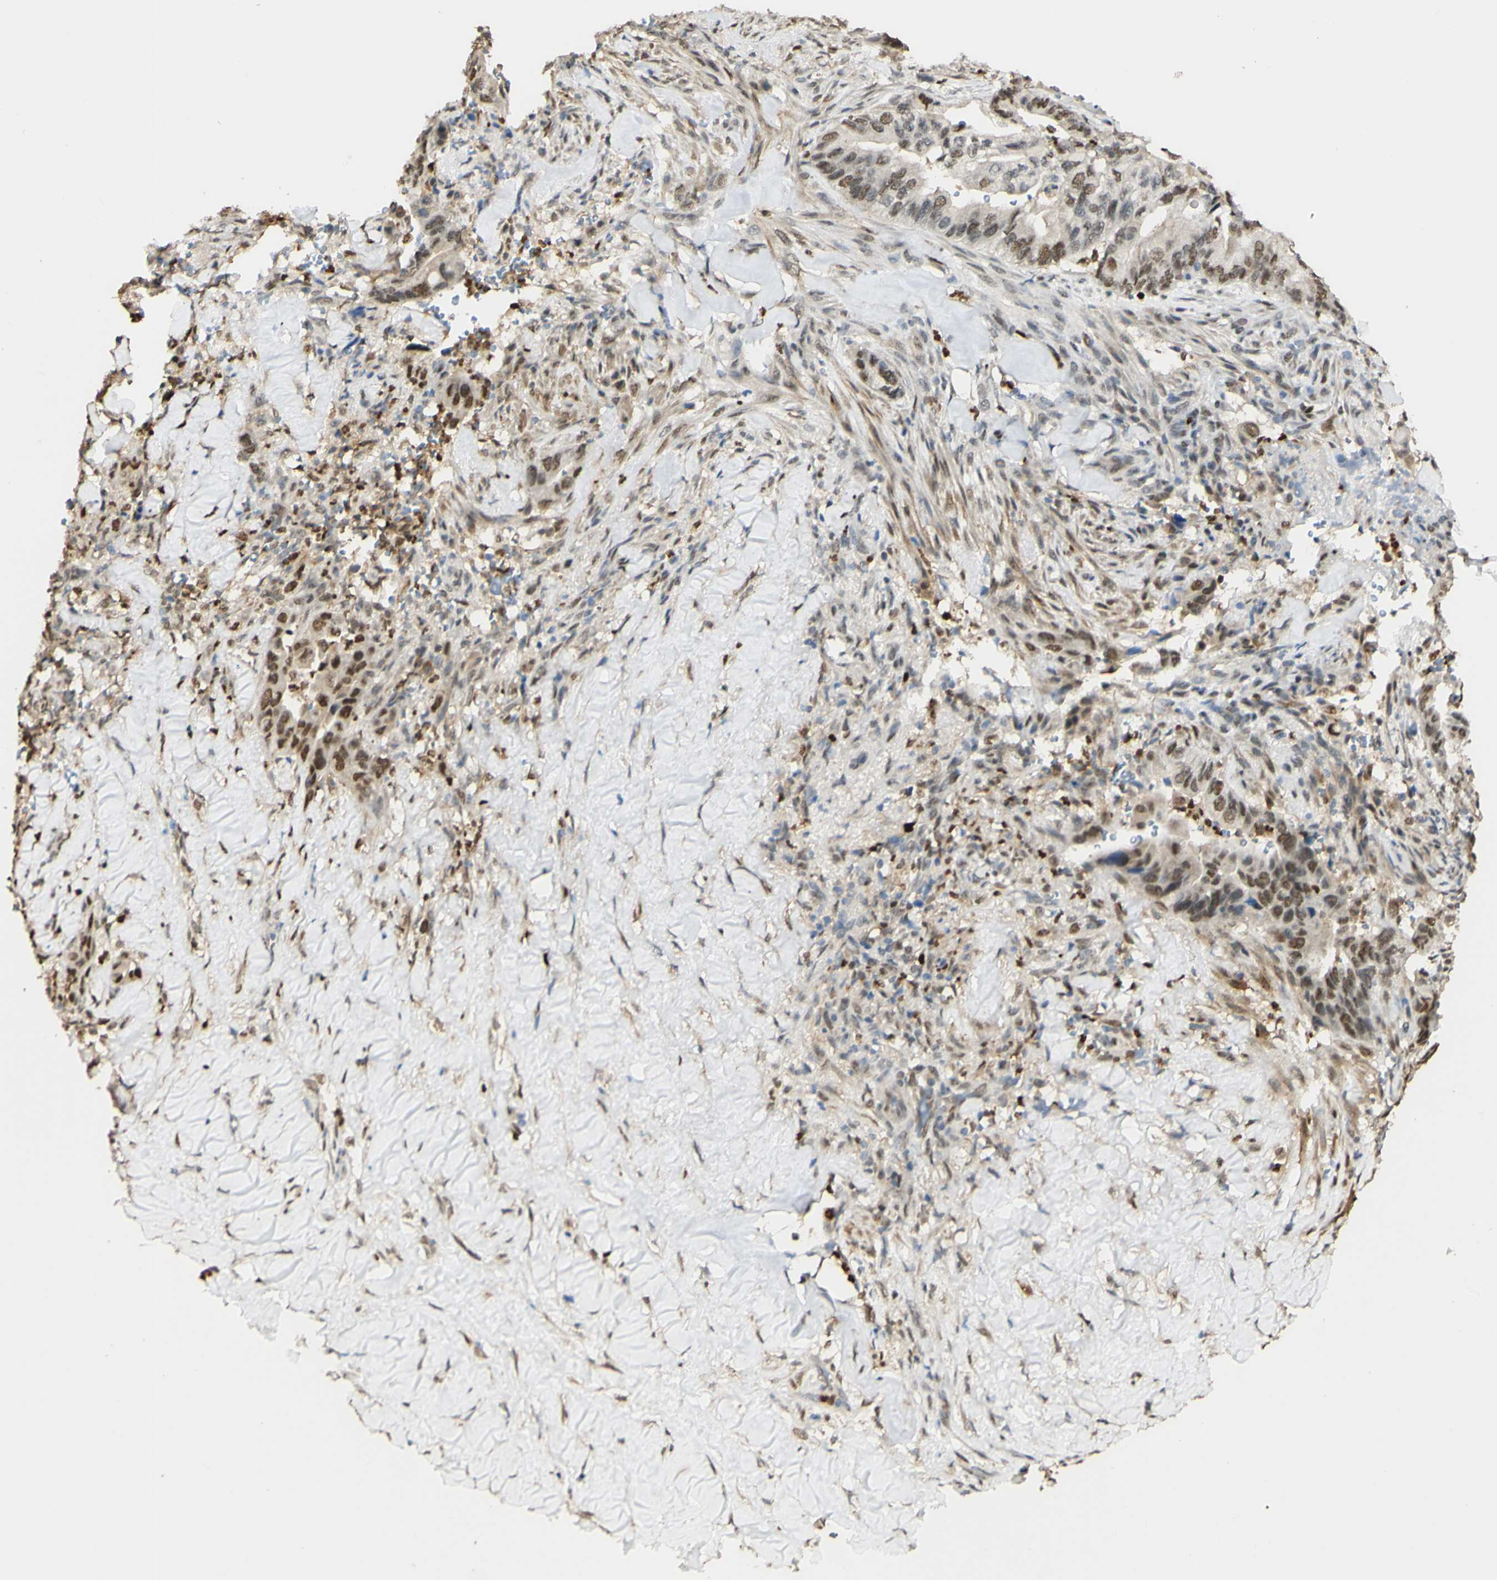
{"staining": {"intensity": "strong", "quantity": ">75%", "location": "nuclear"}, "tissue": "liver cancer", "cell_type": "Tumor cells", "image_type": "cancer", "snomed": [{"axis": "morphology", "description": "Cholangiocarcinoma"}, {"axis": "topography", "description": "Liver"}], "caption": "A high-resolution histopathology image shows IHC staining of liver cancer, which reveals strong nuclear positivity in about >75% of tumor cells. (DAB IHC with brightfield microscopy, high magnification).", "gene": "MAP3K4", "patient": {"sex": "female", "age": 67}}